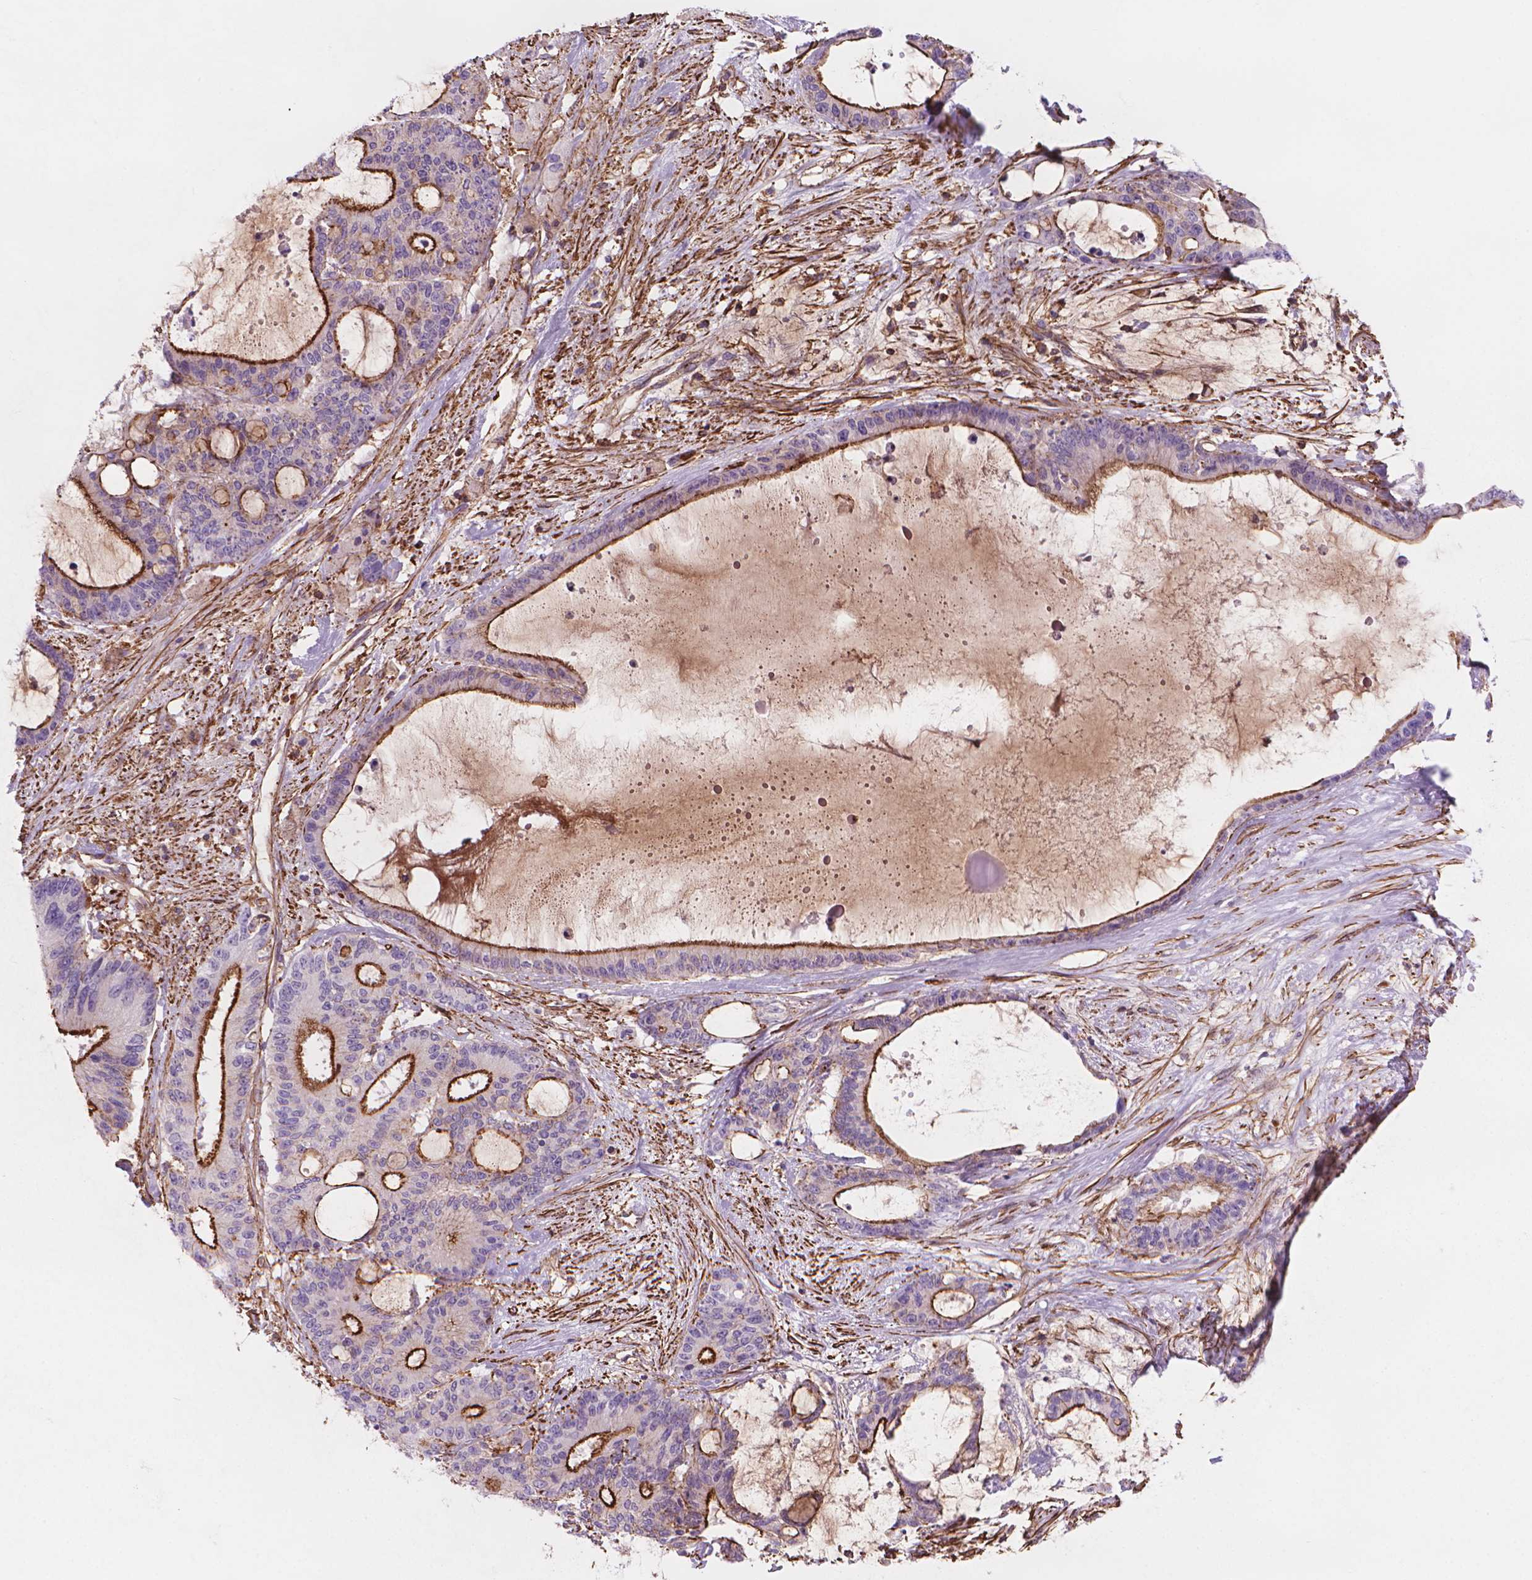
{"staining": {"intensity": "strong", "quantity": "25%-75%", "location": "cytoplasmic/membranous"}, "tissue": "liver cancer", "cell_type": "Tumor cells", "image_type": "cancer", "snomed": [{"axis": "morphology", "description": "Normal tissue, NOS"}, {"axis": "morphology", "description": "Cholangiocarcinoma"}, {"axis": "topography", "description": "Liver"}, {"axis": "topography", "description": "Peripheral nerve tissue"}], "caption": "There is high levels of strong cytoplasmic/membranous staining in tumor cells of liver cancer (cholangiocarcinoma), as demonstrated by immunohistochemical staining (brown color).", "gene": "PATJ", "patient": {"sex": "female", "age": 73}}